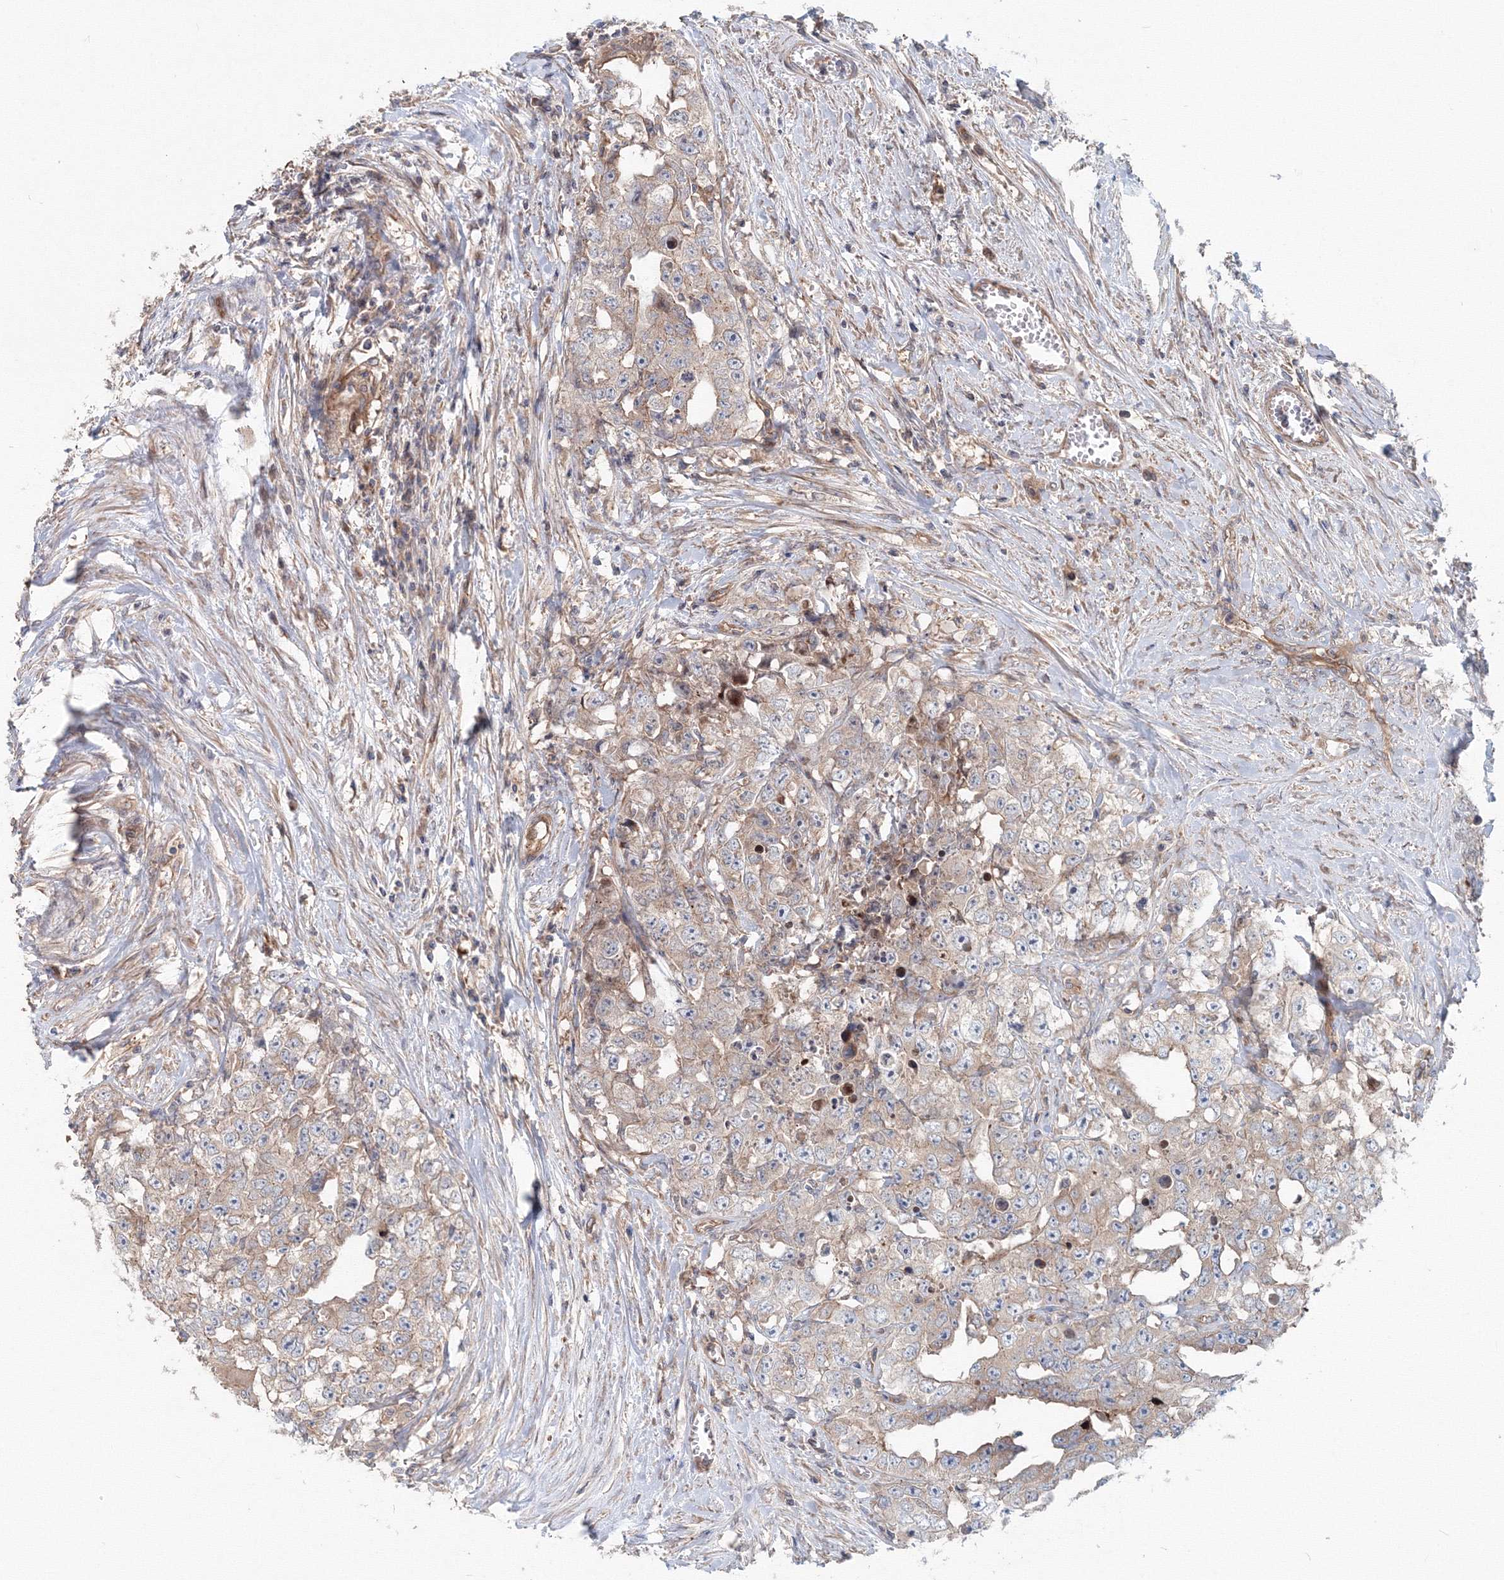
{"staining": {"intensity": "weak", "quantity": "<25%", "location": "cytoplasmic/membranous"}, "tissue": "testis cancer", "cell_type": "Tumor cells", "image_type": "cancer", "snomed": [{"axis": "morphology", "description": "Seminoma, NOS"}, {"axis": "morphology", "description": "Carcinoma, Embryonal, NOS"}, {"axis": "topography", "description": "Testis"}], "caption": "There is no significant expression in tumor cells of seminoma (testis).", "gene": "EXOC1", "patient": {"sex": "male", "age": 43}}